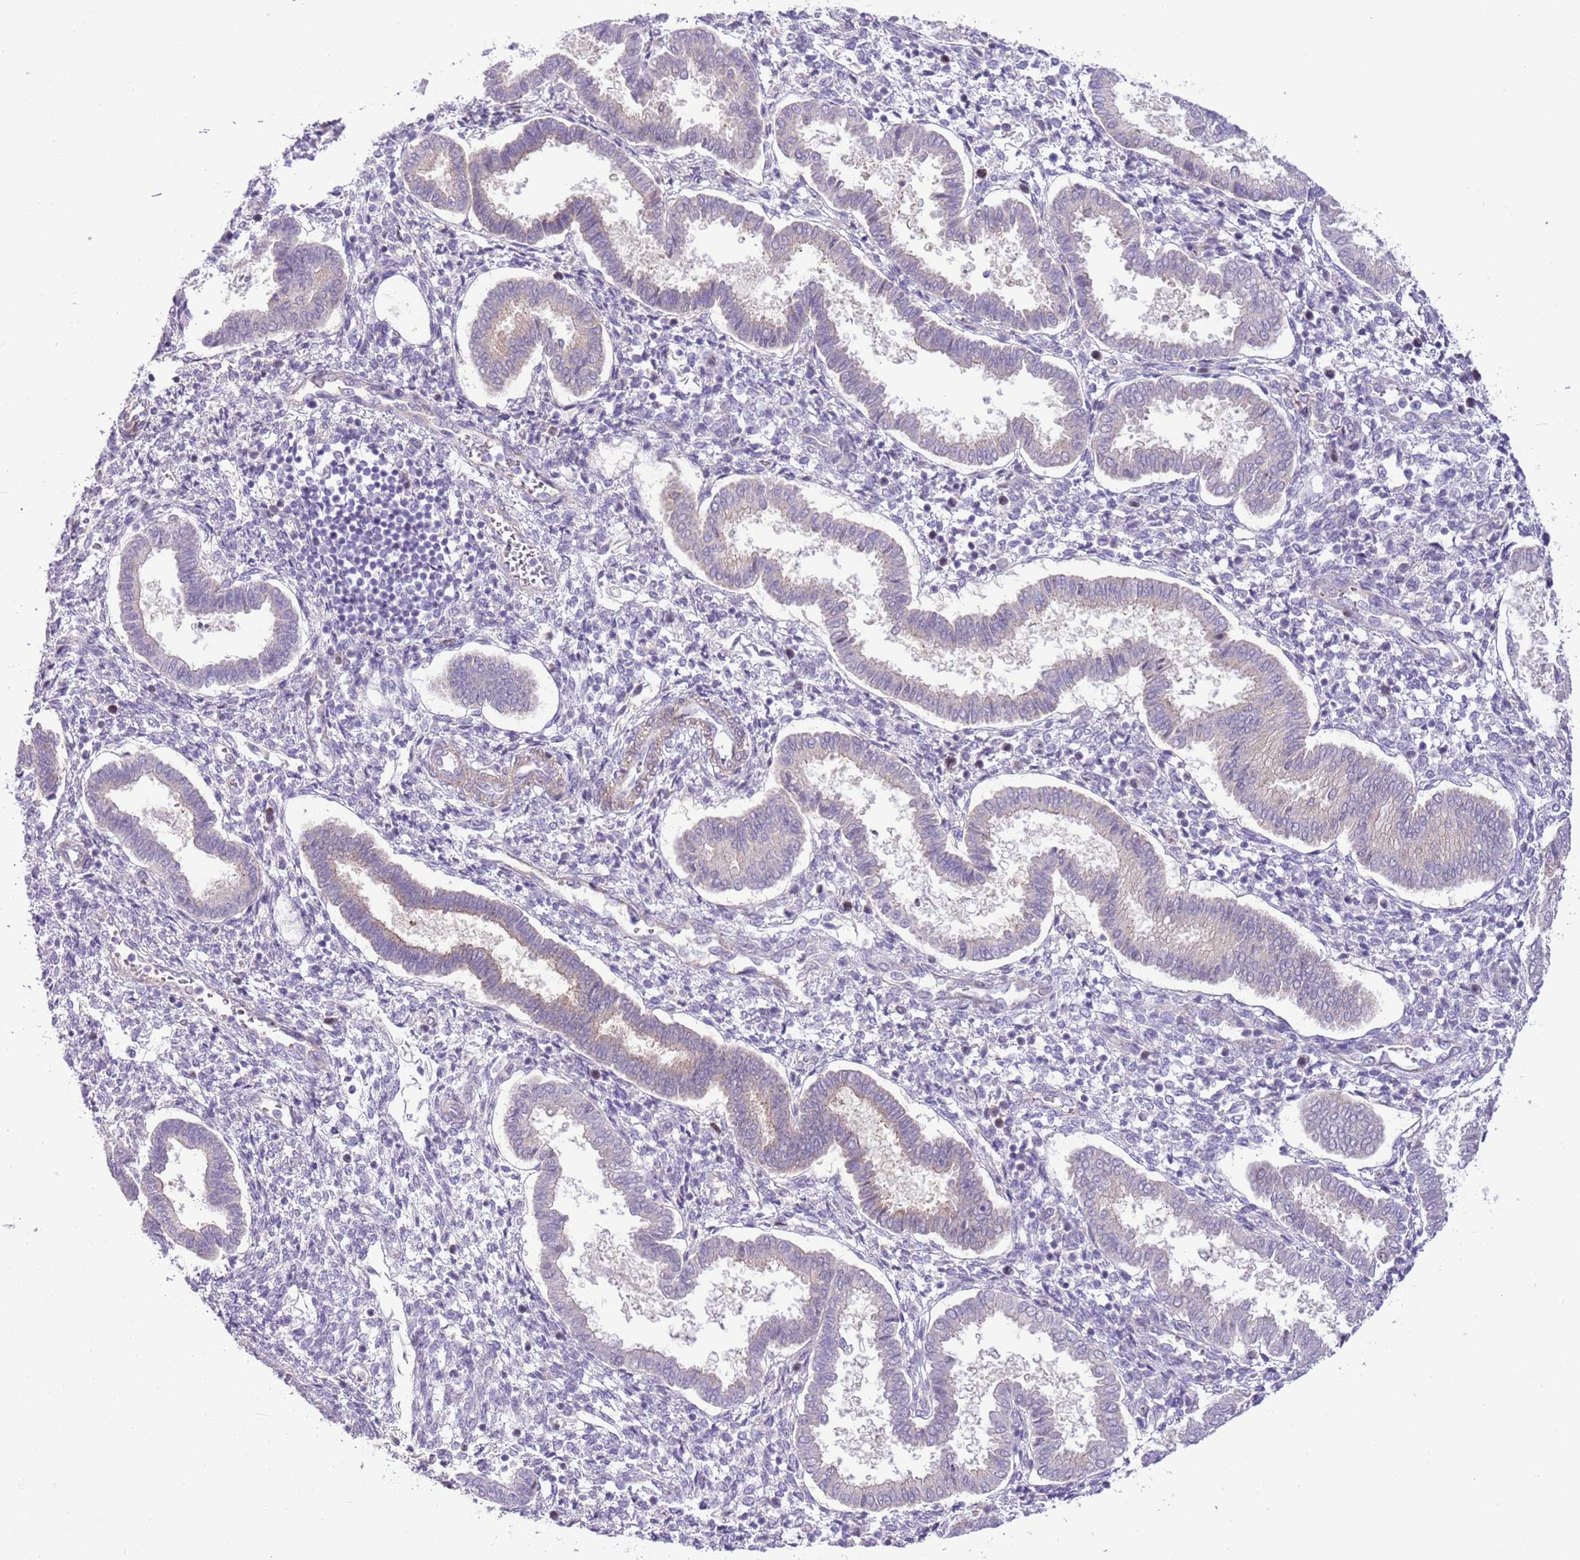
{"staining": {"intensity": "negative", "quantity": "none", "location": "none"}, "tissue": "endometrium", "cell_type": "Cells in endometrial stroma", "image_type": "normal", "snomed": [{"axis": "morphology", "description": "Normal tissue, NOS"}, {"axis": "topography", "description": "Endometrium"}], "caption": "This is a histopathology image of IHC staining of unremarkable endometrium, which shows no expression in cells in endometrial stroma. Nuclei are stained in blue.", "gene": "FBRSL1", "patient": {"sex": "female", "age": 24}}